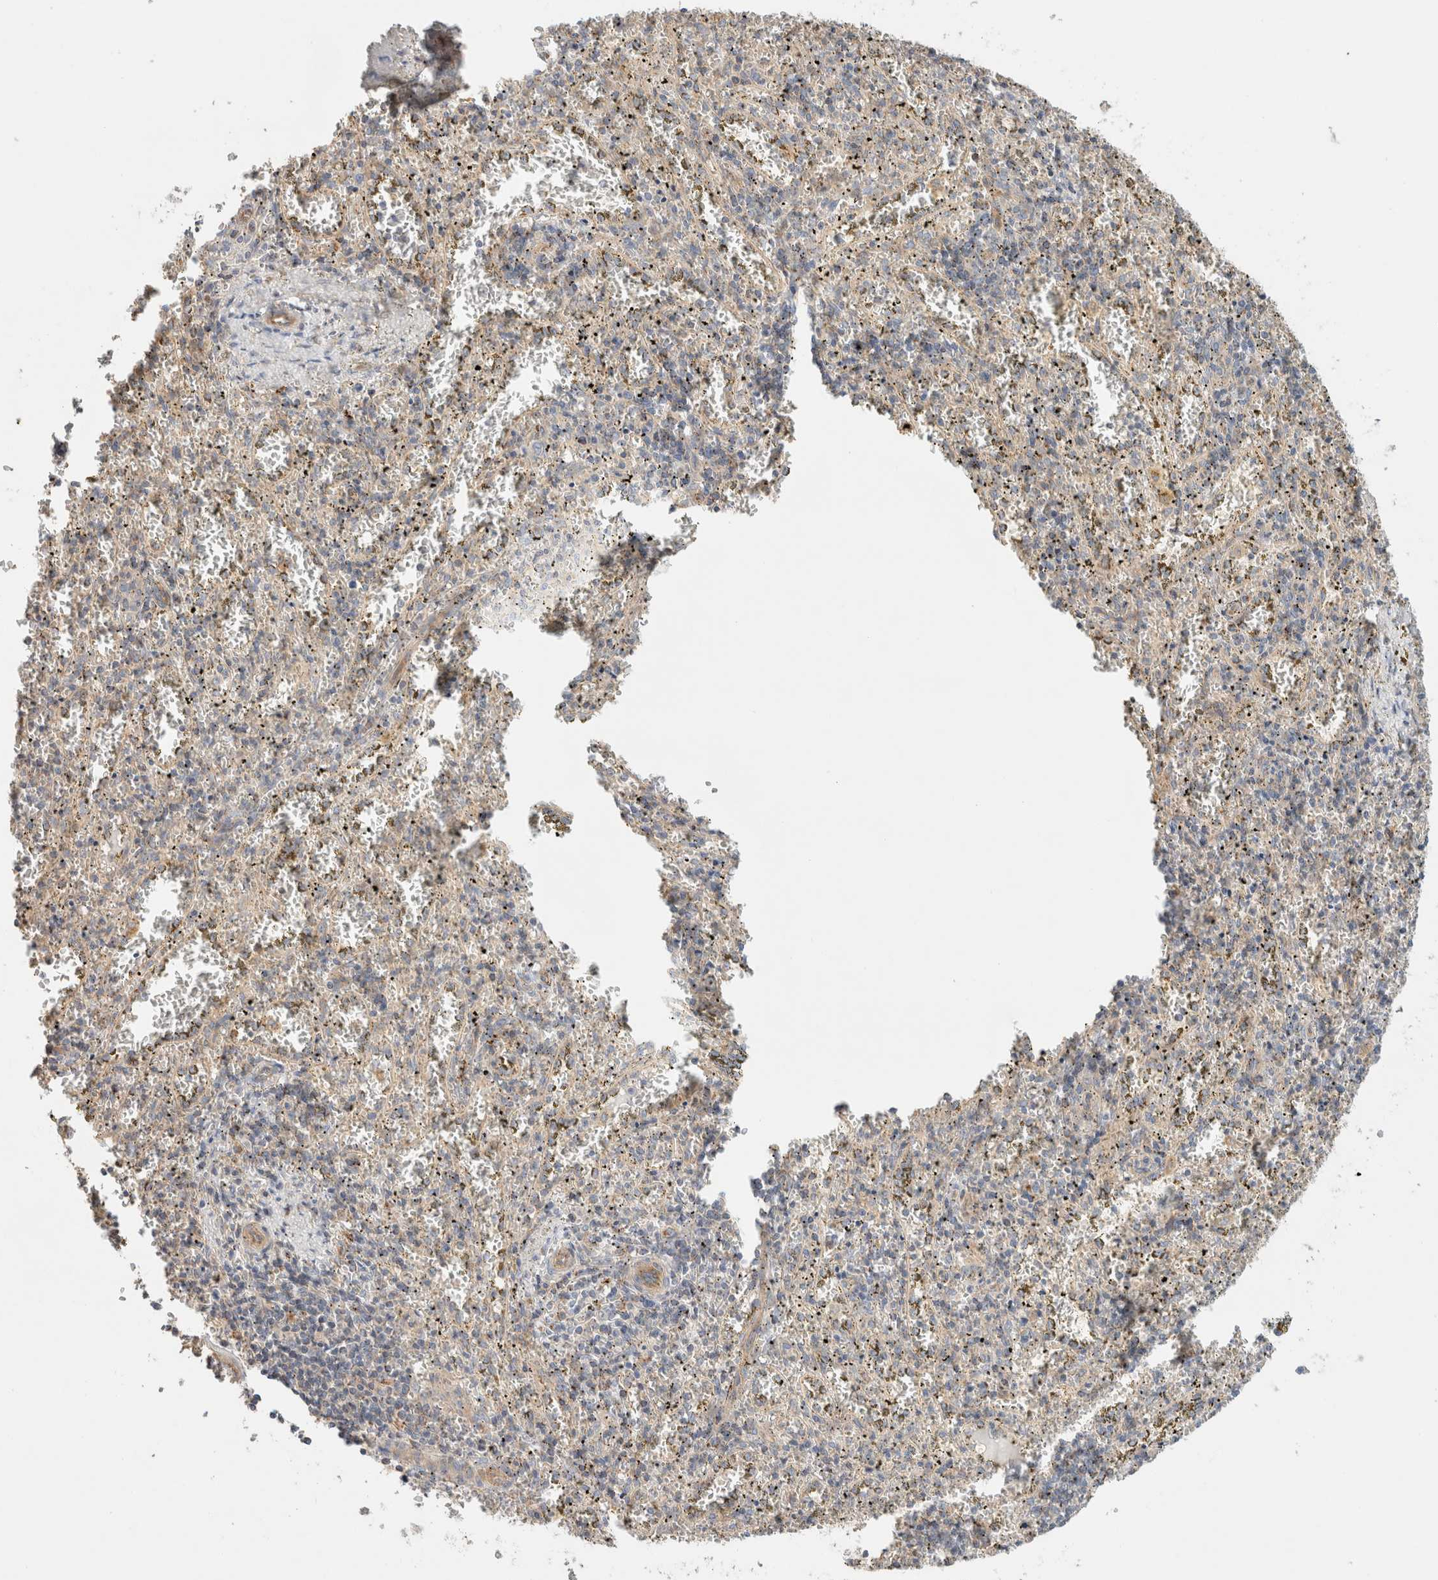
{"staining": {"intensity": "weak", "quantity": "<25%", "location": "cytoplasmic/membranous"}, "tissue": "spleen", "cell_type": "Cells in red pulp", "image_type": "normal", "snomed": [{"axis": "morphology", "description": "Normal tissue, NOS"}, {"axis": "topography", "description": "Spleen"}], "caption": "The micrograph exhibits no significant expression in cells in red pulp of spleen.", "gene": "B3GNTL1", "patient": {"sex": "male", "age": 11}}